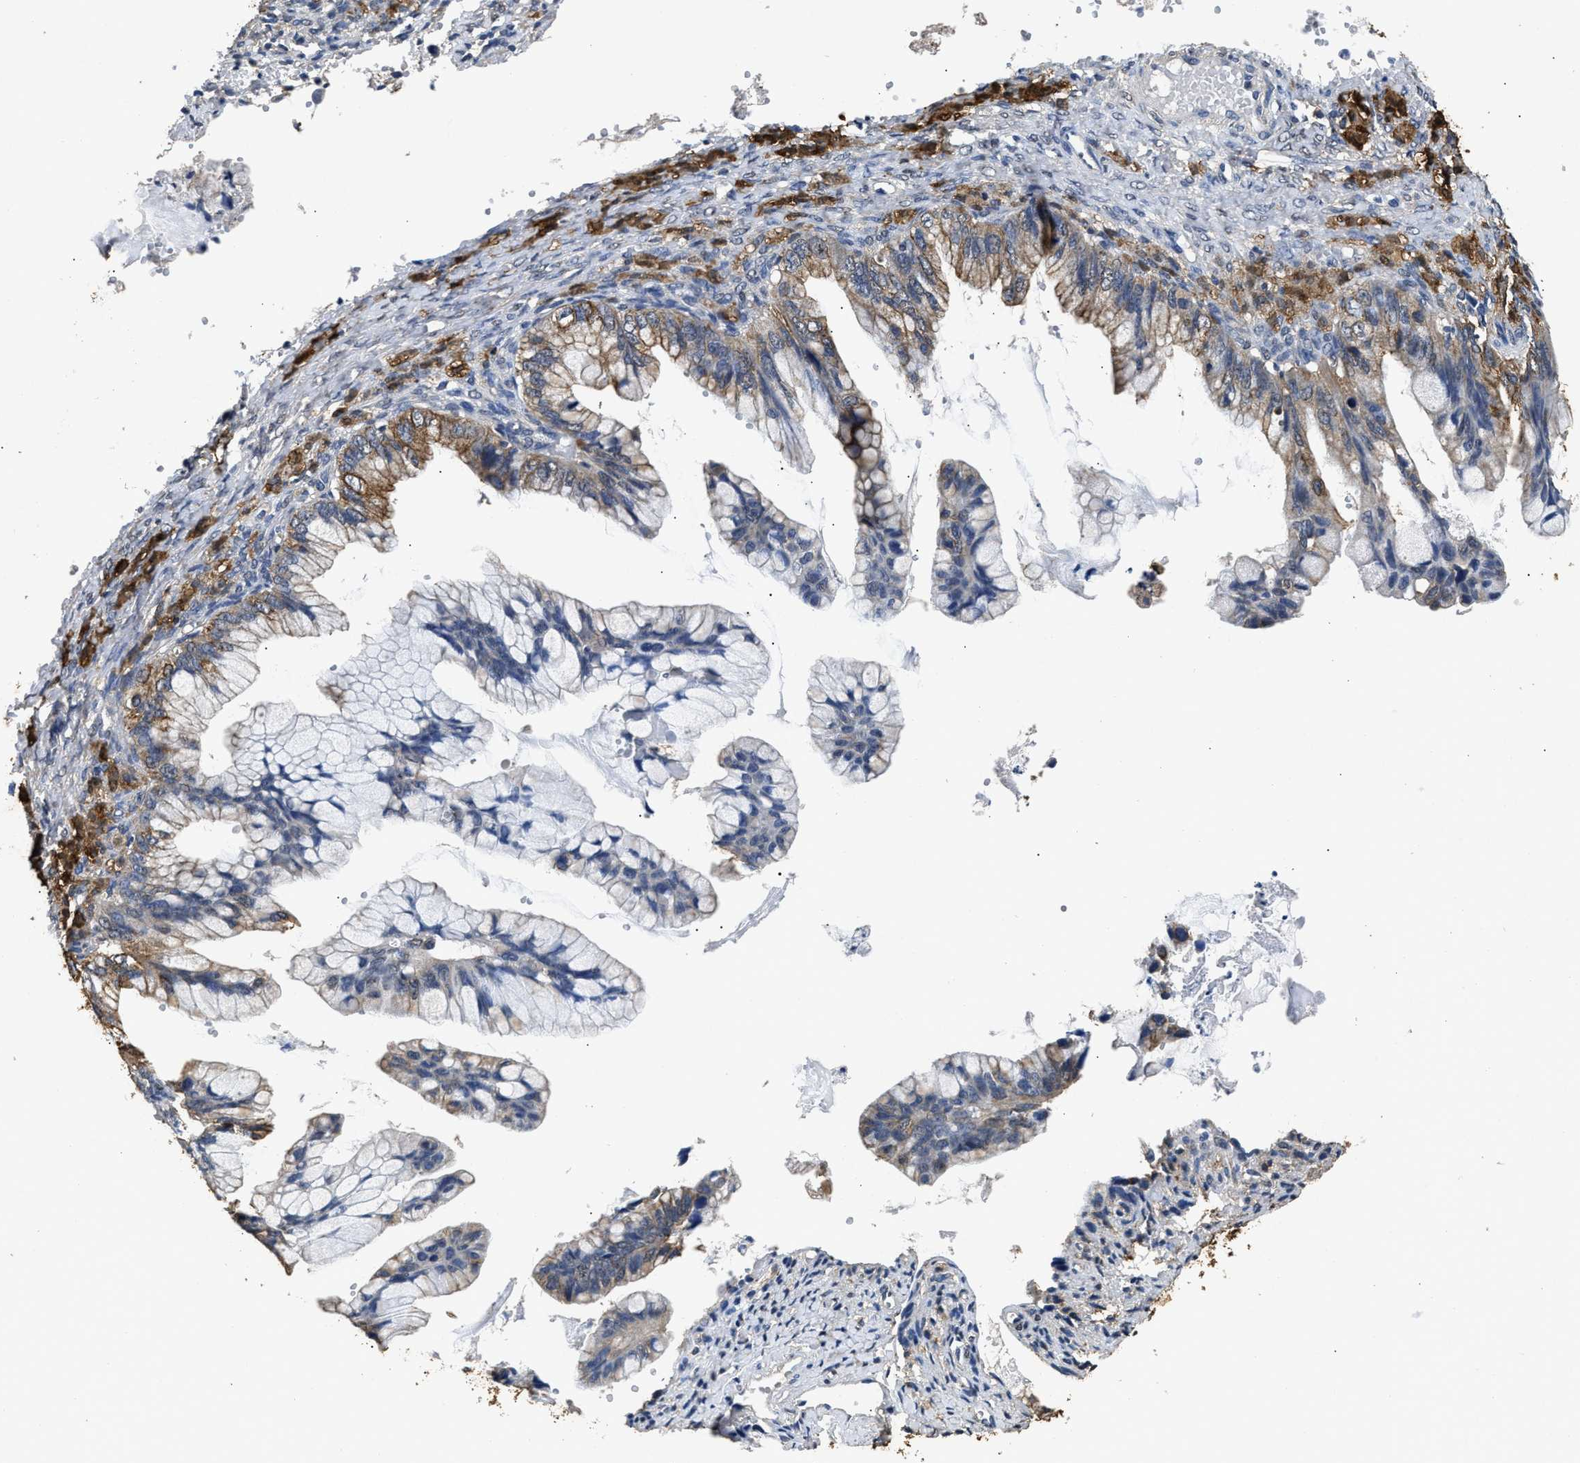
{"staining": {"intensity": "moderate", "quantity": ">75%", "location": "cytoplasmic/membranous"}, "tissue": "ovarian cancer", "cell_type": "Tumor cells", "image_type": "cancer", "snomed": [{"axis": "morphology", "description": "Cystadenocarcinoma, mucinous, NOS"}, {"axis": "topography", "description": "Ovary"}], "caption": "The histopathology image exhibits a brown stain indicating the presence of a protein in the cytoplasmic/membranous of tumor cells in ovarian cancer. (Stains: DAB (3,3'-diaminobenzidine) in brown, nuclei in blue, Microscopy: brightfield microscopy at high magnification).", "gene": "CTNNA1", "patient": {"sex": "female", "age": 36}}